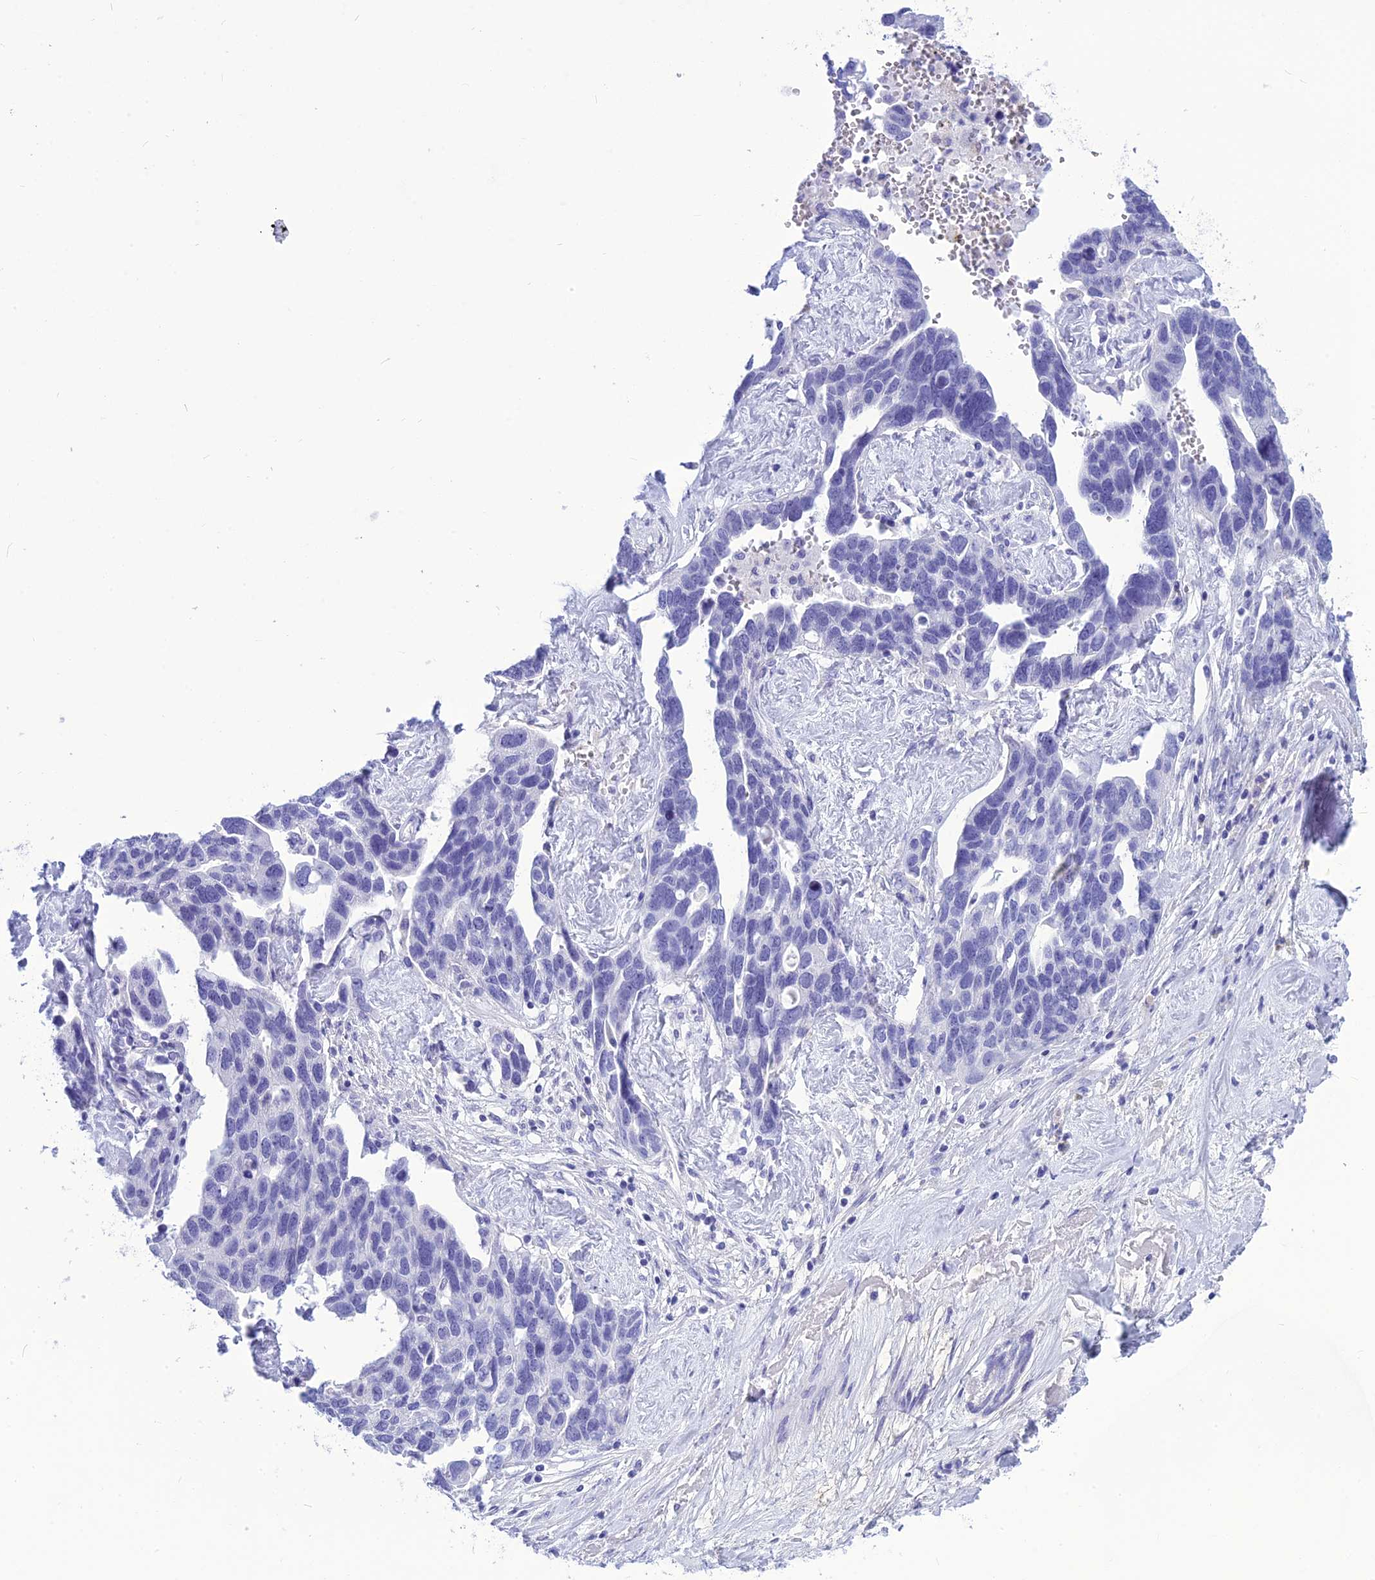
{"staining": {"intensity": "negative", "quantity": "none", "location": "none"}, "tissue": "ovarian cancer", "cell_type": "Tumor cells", "image_type": "cancer", "snomed": [{"axis": "morphology", "description": "Cystadenocarcinoma, serous, NOS"}, {"axis": "topography", "description": "Ovary"}], "caption": "Serous cystadenocarcinoma (ovarian) stained for a protein using immunohistochemistry (IHC) shows no staining tumor cells.", "gene": "BBS2", "patient": {"sex": "female", "age": 54}}